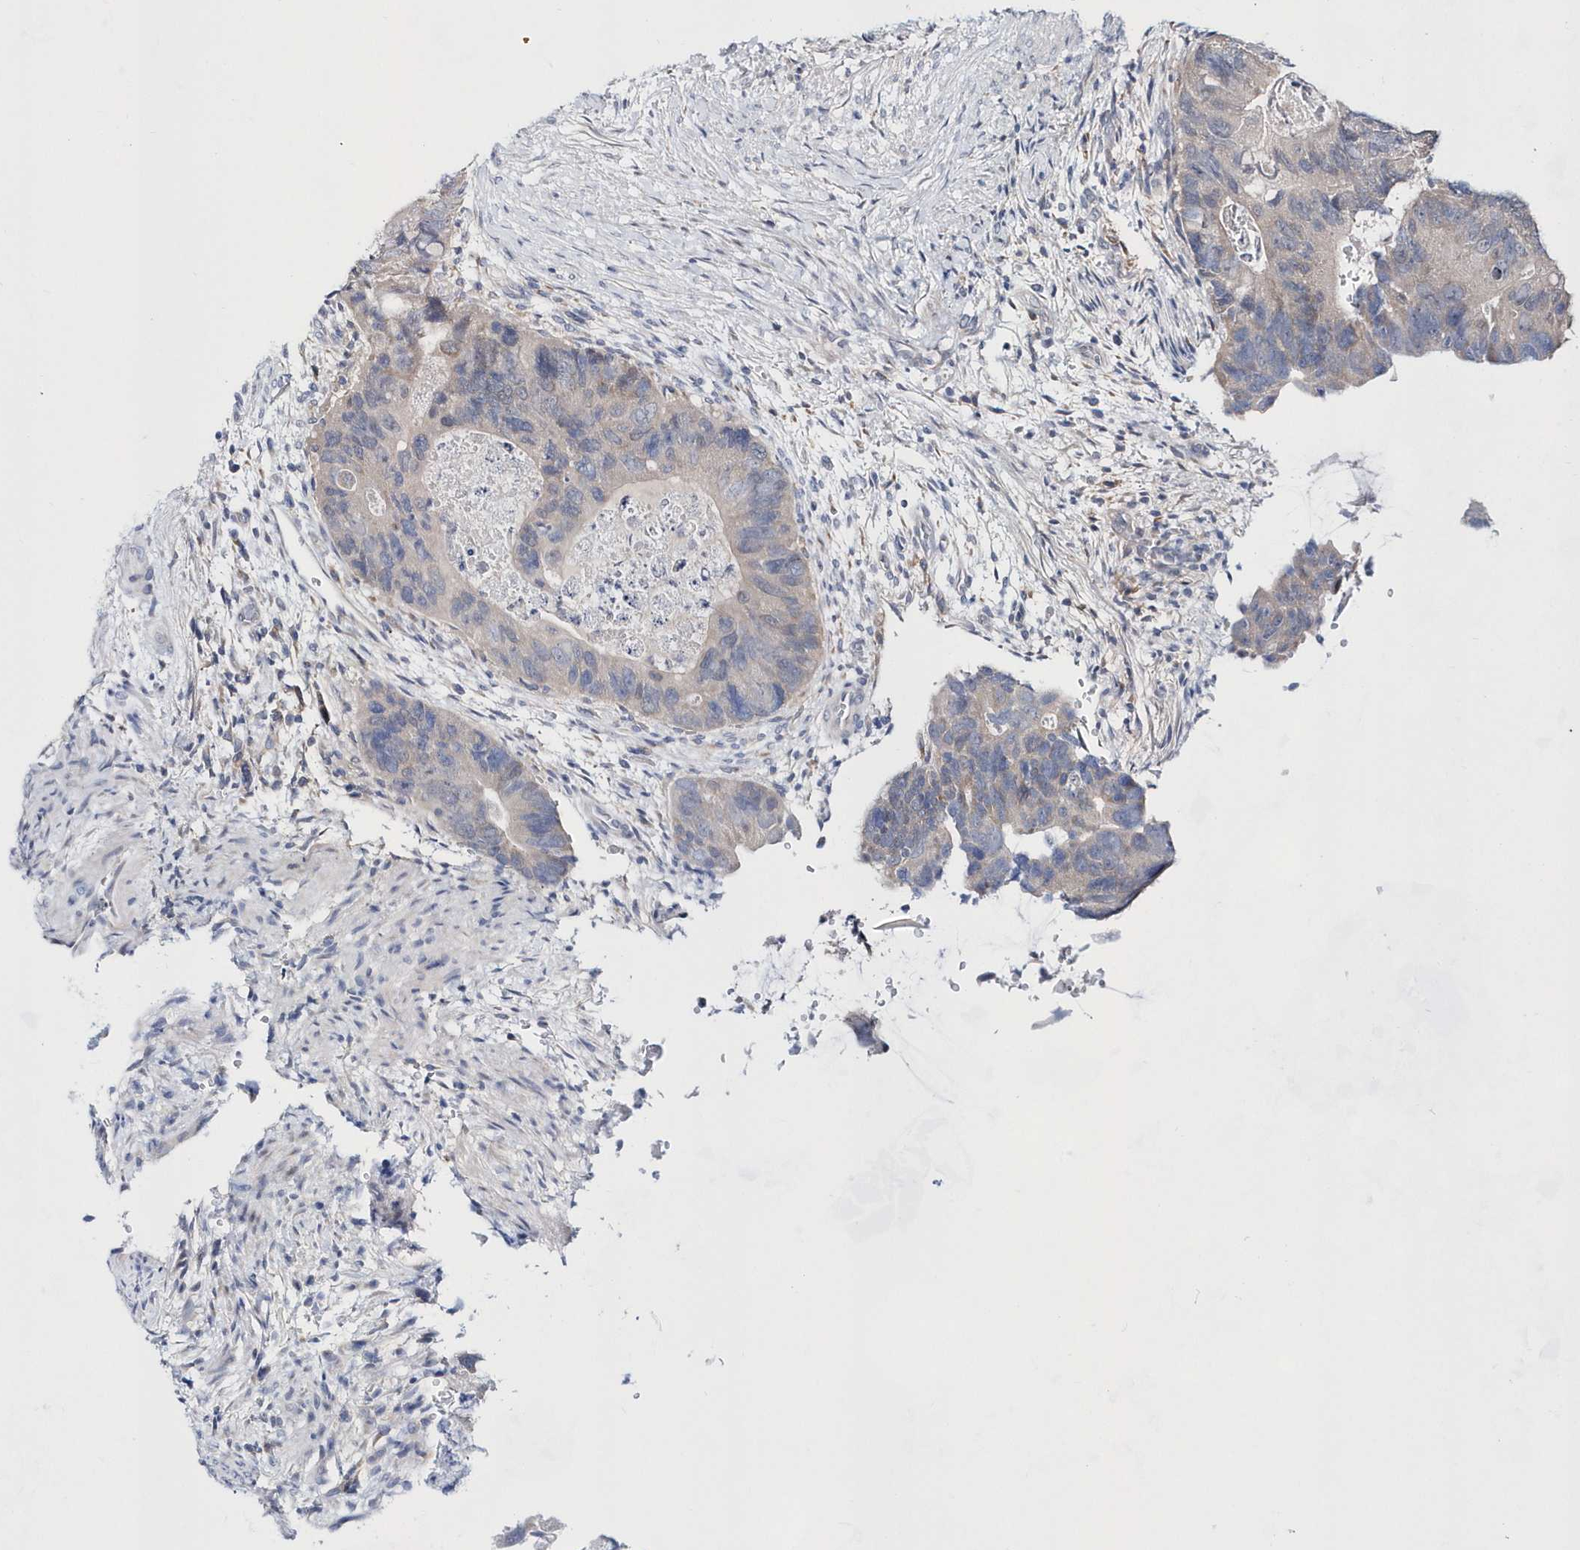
{"staining": {"intensity": "negative", "quantity": "none", "location": "none"}, "tissue": "colorectal cancer", "cell_type": "Tumor cells", "image_type": "cancer", "snomed": [{"axis": "morphology", "description": "Adenocarcinoma, NOS"}, {"axis": "topography", "description": "Rectum"}], "caption": "IHC of colorectal cancer (adenocarcinoma) demonstrates no expression in tumor cells.", "gene": "BDH2", "patient": {"sex": "male", "age": 63}}